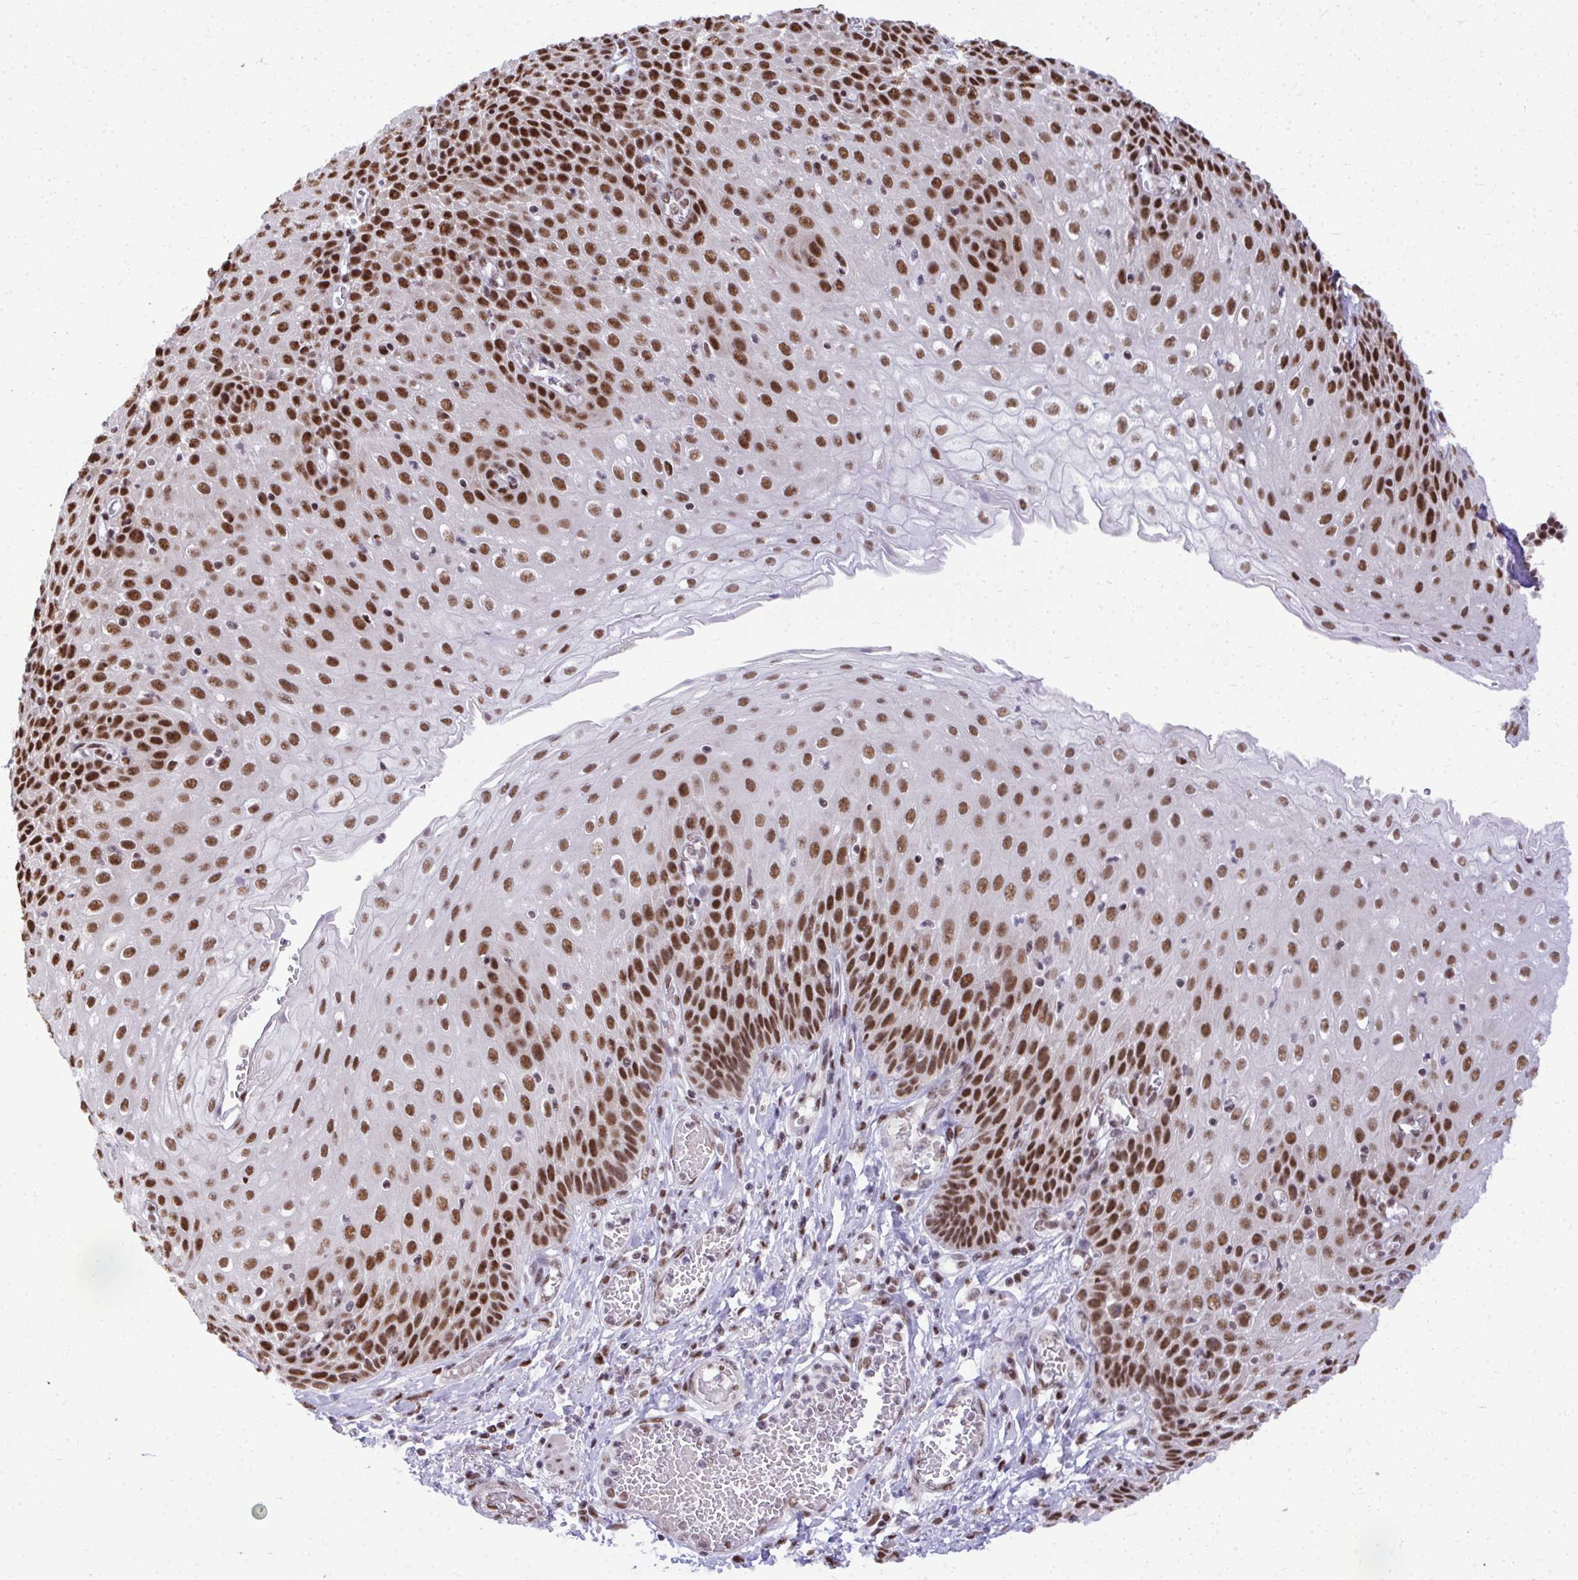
{"staining": {"intensity": "strong", "quantity": ">75%", "location": "nuclear"}, "tissue": "esophagus", "cell_type": "Squamous epithelial cells", "image_type": "normal", "snomed": [{"axis": "morphology", "description": "Normal tissue, NOS"}, {"axis": "morphology", "description": "Adenocarcinoma, NOS"}, {"axis": "topography", "description": "Esophagus"}], "caption": "A high amount of strong nuclear expression is seen in about >75% of squamous epithelial cells in unremarkable esophagus.", "gene": "PRPF19", "patient": {"sex": "male", "age": 81}}